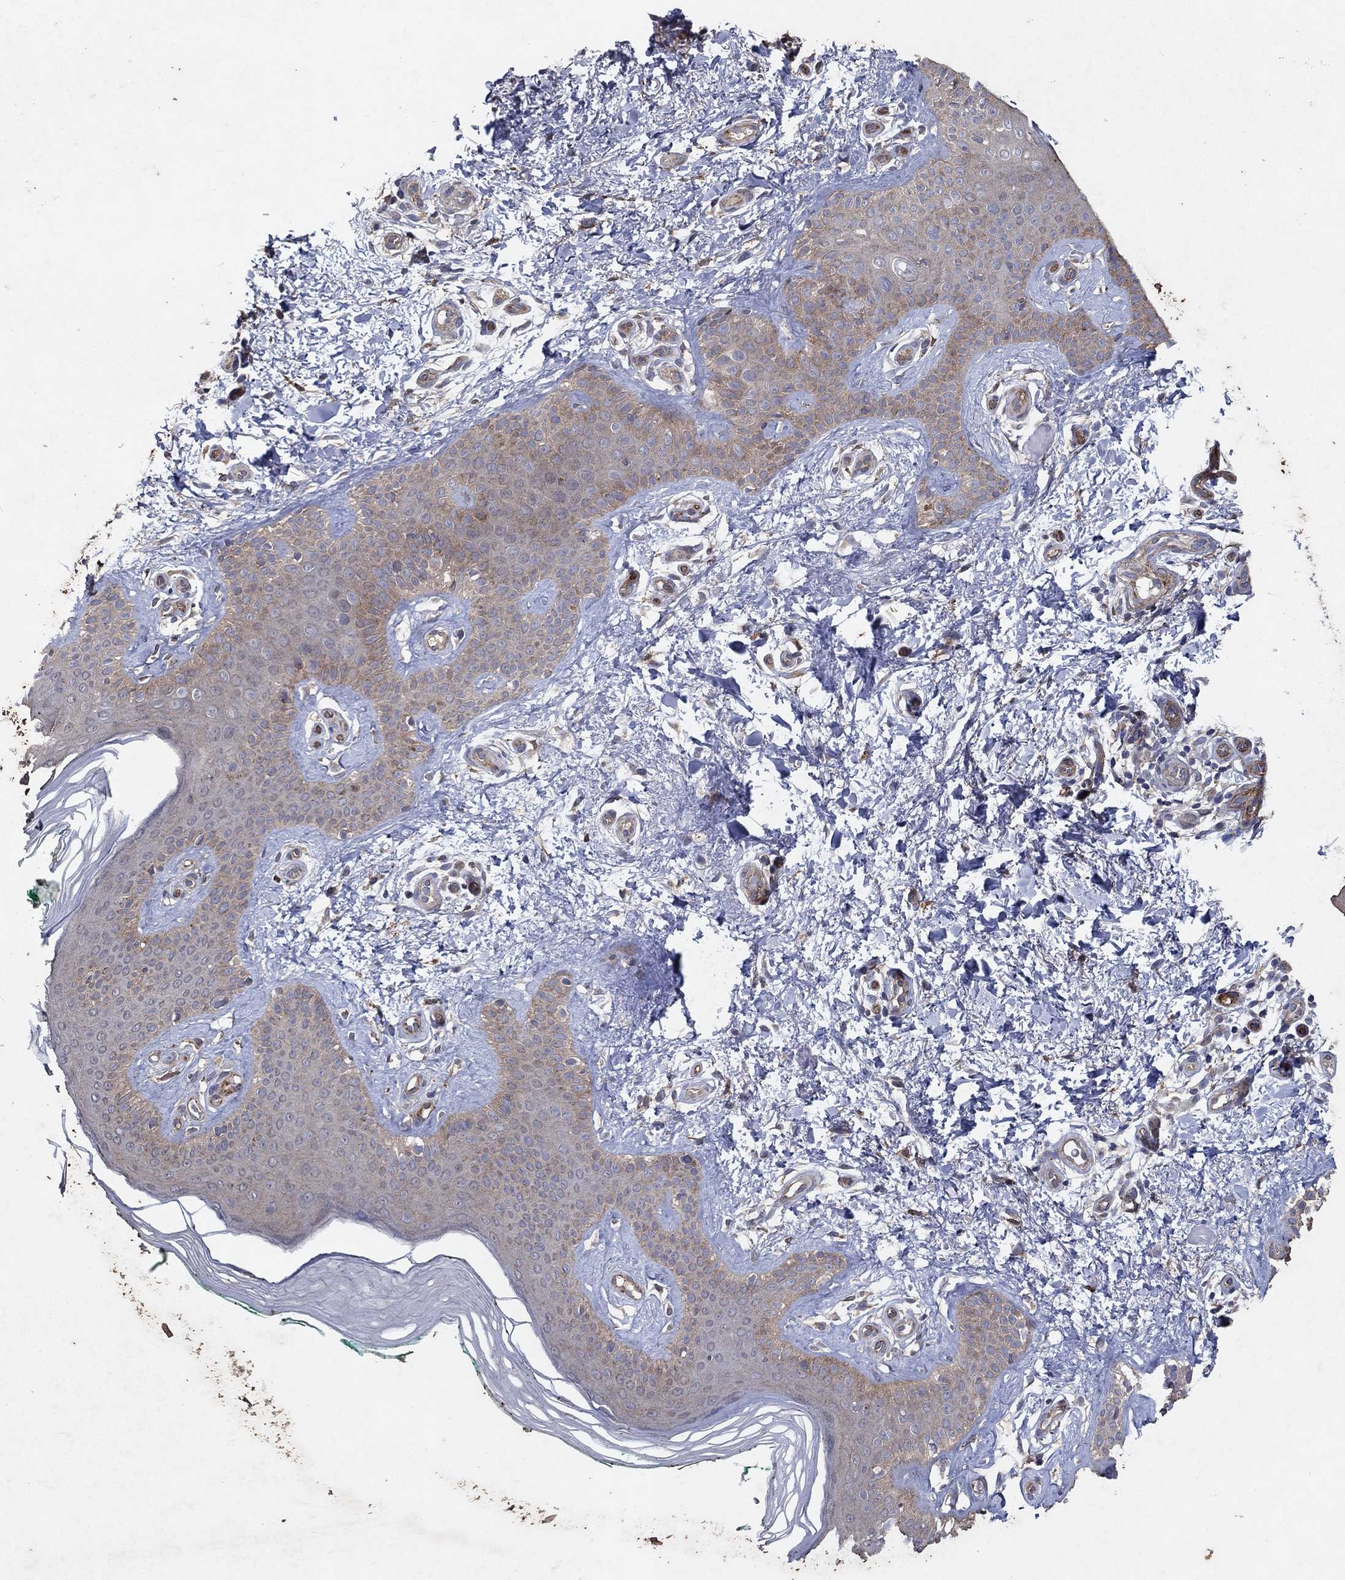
{"staining": {"intensity": "moderate", "quantity": "25%-75%", "location": "cytoplasmic/membranous"}, "tissue": "skin", "cell_type": "Fibroblasts", "image_type": "normal", "snomed": [{"axis": "morphology", "description": "Normal tissue, NOS"}, {"axis": "morphology", "description": "Inflammation, NOS"}, {"axis": "morphology", "description": "Fibrosis, NOS"}, {"axis": "topography", "description": "Skin"}], "caption": "An immunohistochemistry (IHC) photomicrograph of benign tissue is shown. Protein staining in brown labels moderate cytoplasmic/membranous positivity in skin within fibroblasts. (DAB (3,3'-diaminobenzidine) IHC with brightfield microscopy, high magnification).", "gene": "FRG1", "patient": {"sex": "male", "age": 71}}